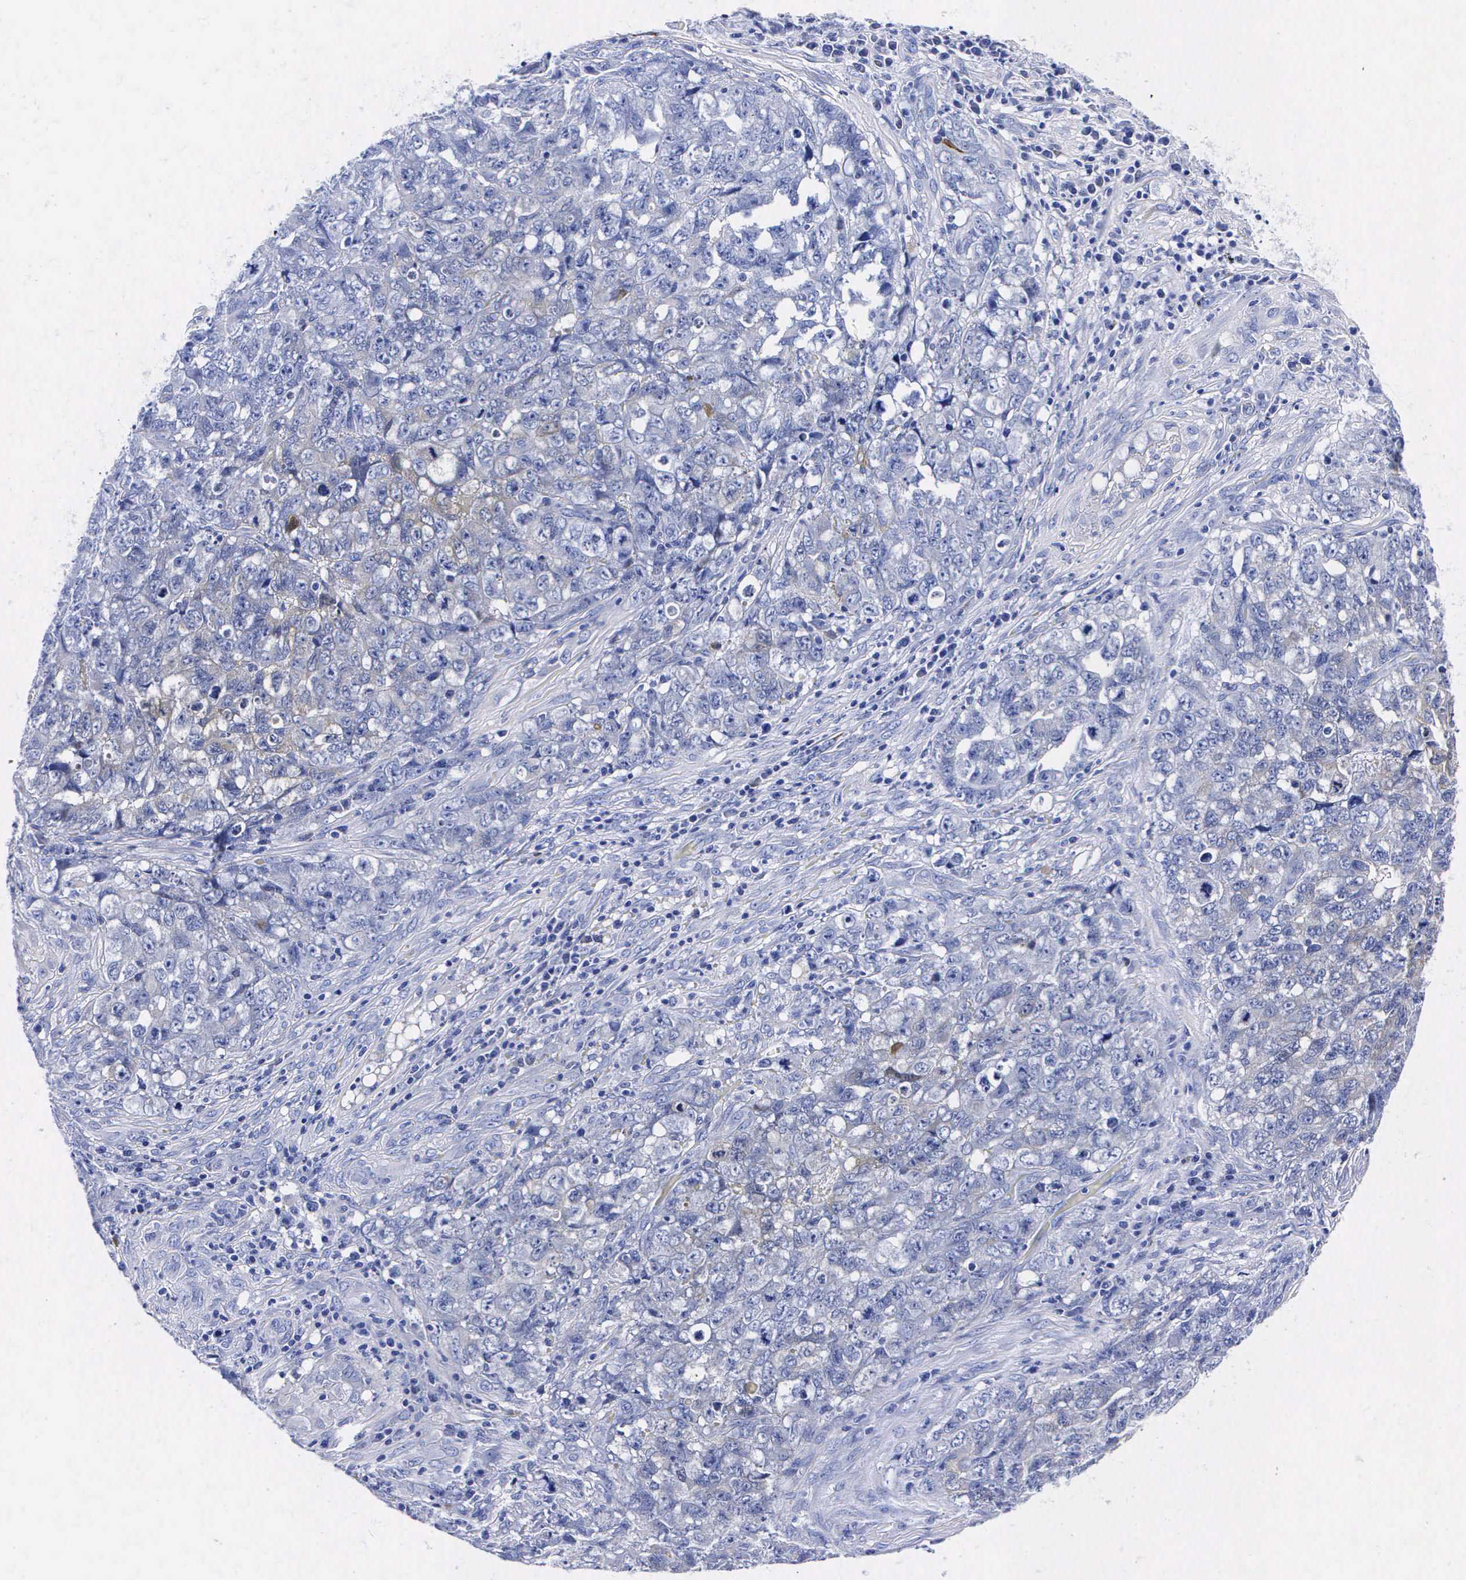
{"staining": {"intensity": "negative", "quantity": "none", "location": "none"}, "tissue": "testis cancer", "cell_type": "Tumor cells", "image_type": "cancer", "snomed": [{"axis": "morphology", "description": "Carcinoma, Embryonal, NOS"}, {"axis": "topography", "description": "Testis"}], "caption": "The histopathology image shows no significant staining in tumor cells of testis cancer.", "gene": "ENO2", "patient": {"sex": "male", "age": 31}}